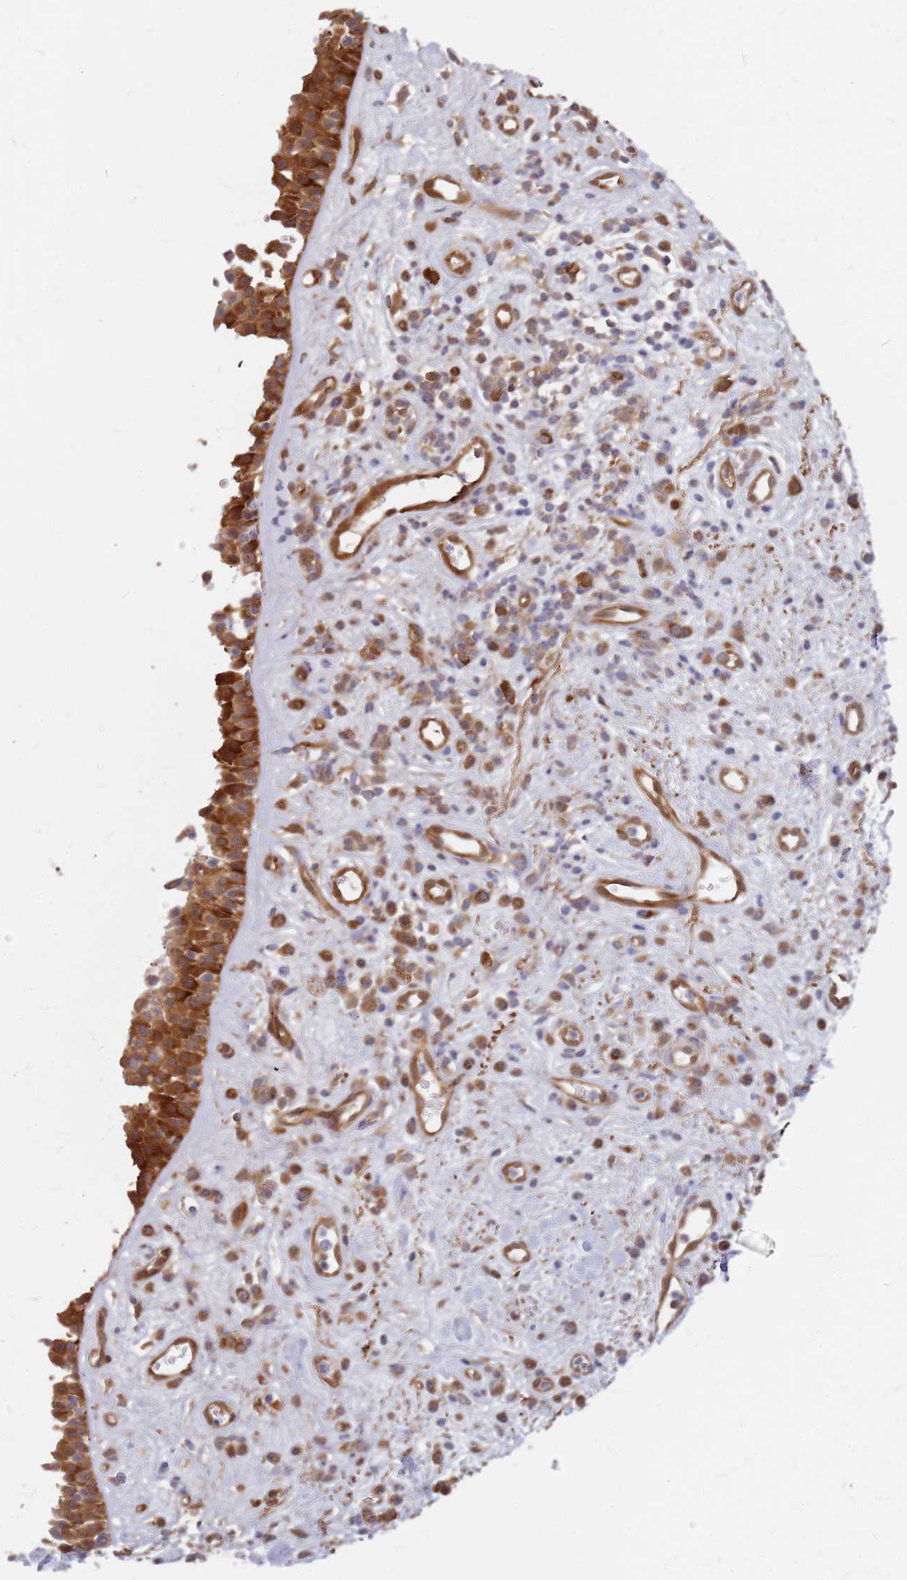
{"staining": {"intensity": "strong", "quantity": ">75%", "location": "cytoplasmic/membranous"}, "tissue": "nasopharynx", "cell_type": "Respiratory epithelial cells", "image_type": "normal", "snomed": [{"axis": "morphology", "description": "Normal tissue, NOS"}, {"axis": "morphology", "description": "Squamous cell carcinoma, NOS"}, {"axis": "topography", "description": "Nasopharynx"}, {"axis": "topography", "description": "Head-Neck"}], "caption": "A high amount of strong cytoplasmic/membranous staining is identified in approximately >75% of respiratory epithelial cells in unremarkable nasopharynx.", "gene": "HDX", "patient": {"sex": "male", "age": 85}}